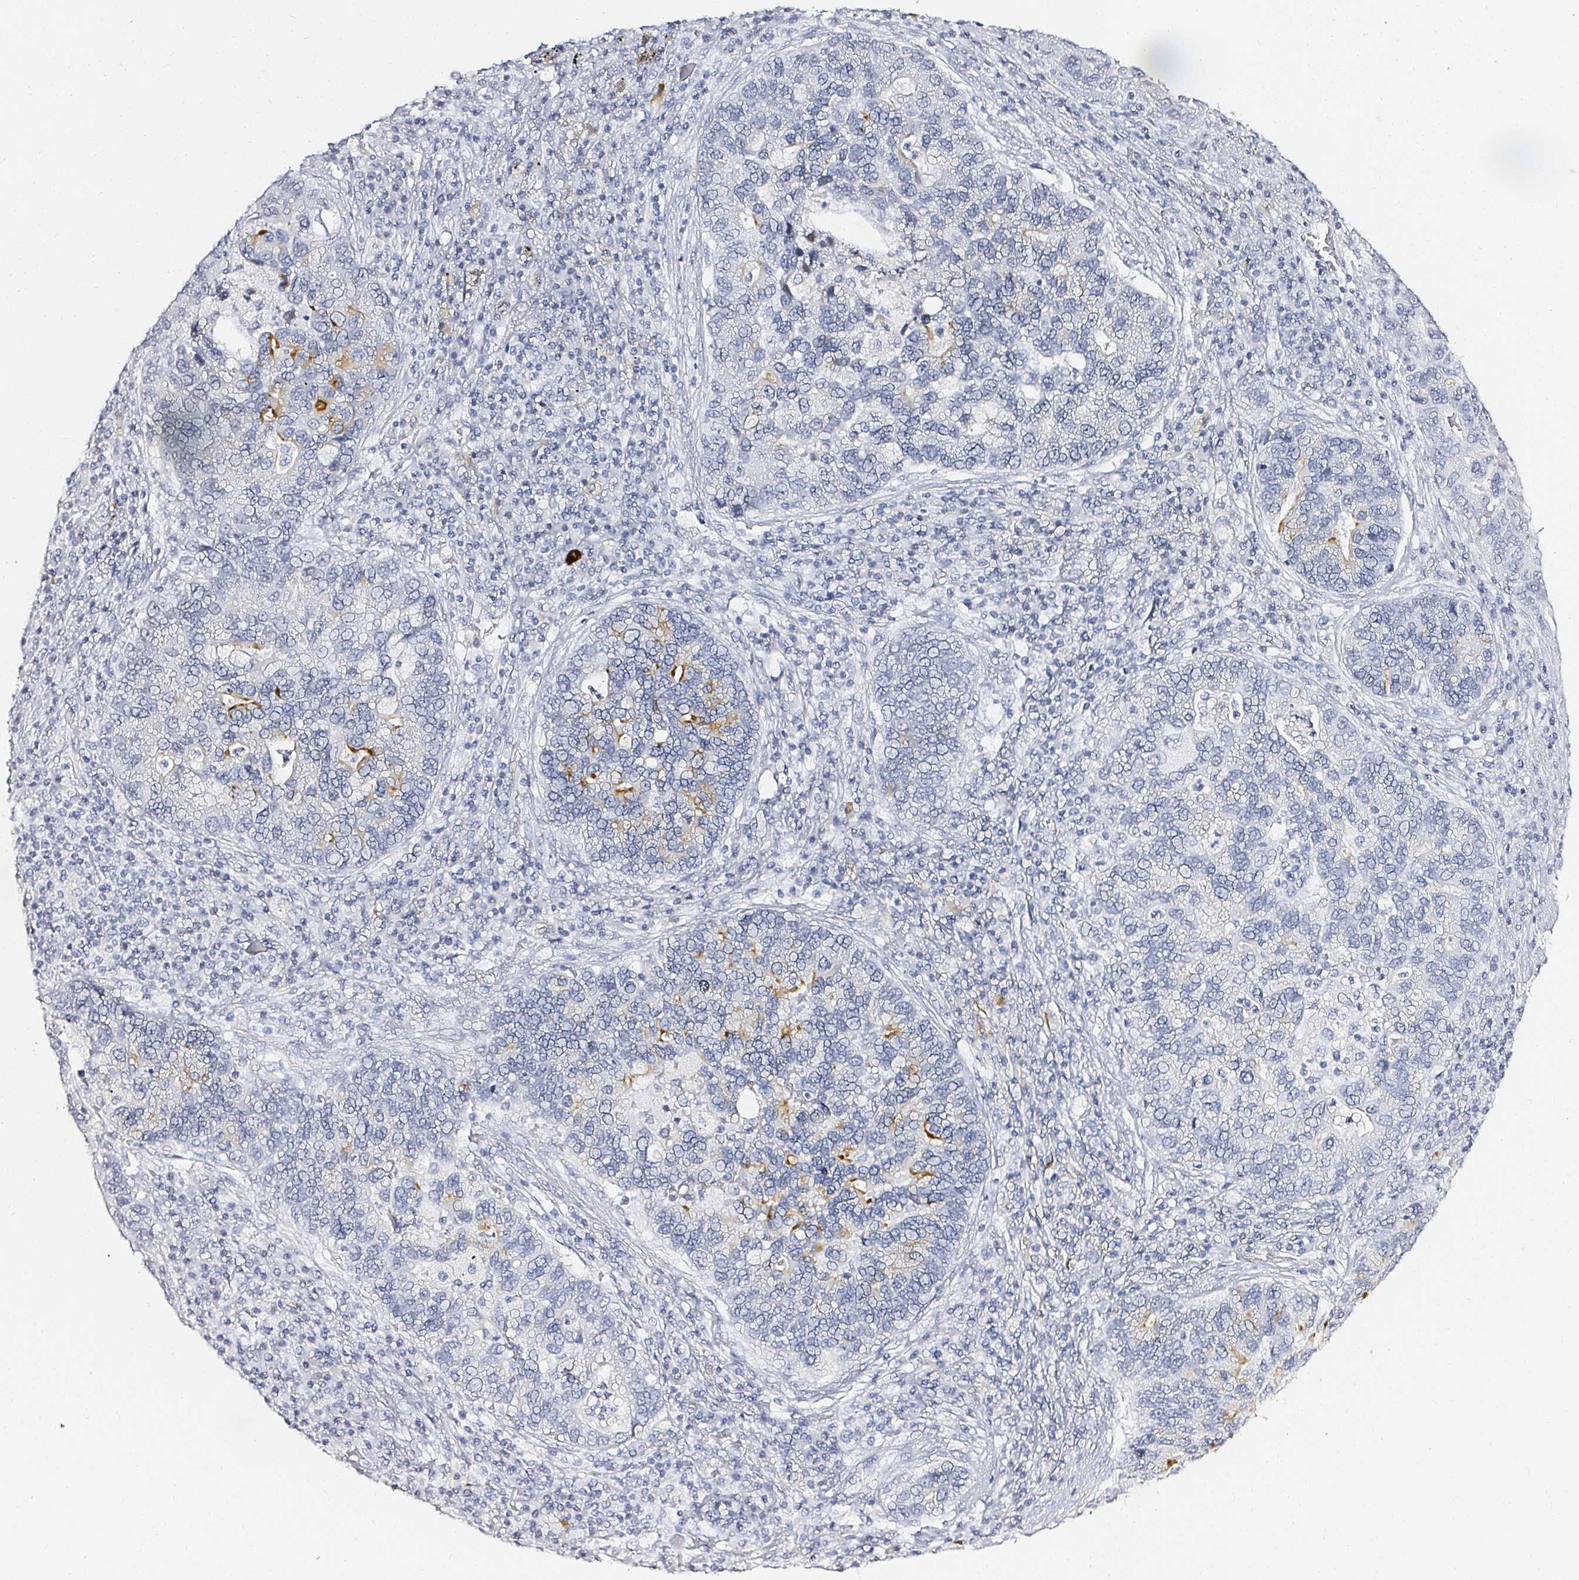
{"staining": {"intensity": "moderate", "quantity": "<25%", "location": "cytoplasmic/membranous"}, "tissue": "lung cancer", "cell_type": "Tumor cells", "image_type": "cancer", "snomed": [{"axis": "morphology", "description": "Adenocarcinoma, NOS"}, {"axis": "morphology", "description": "Adenocarcinoma, metastatic, NOS"}, {"axis": "topography", "description": "Lymph node"}, {"axis": "topography", "description": "Lung"}], "caption": "Lung adenocarcinoma tissue displays moderate cytoplasmic/membranous expression in about <25% of tumor cells, visualized by immunohistochemistry.", "gene": "ACAN", "patient": {"sex": "female", "age": 54}}